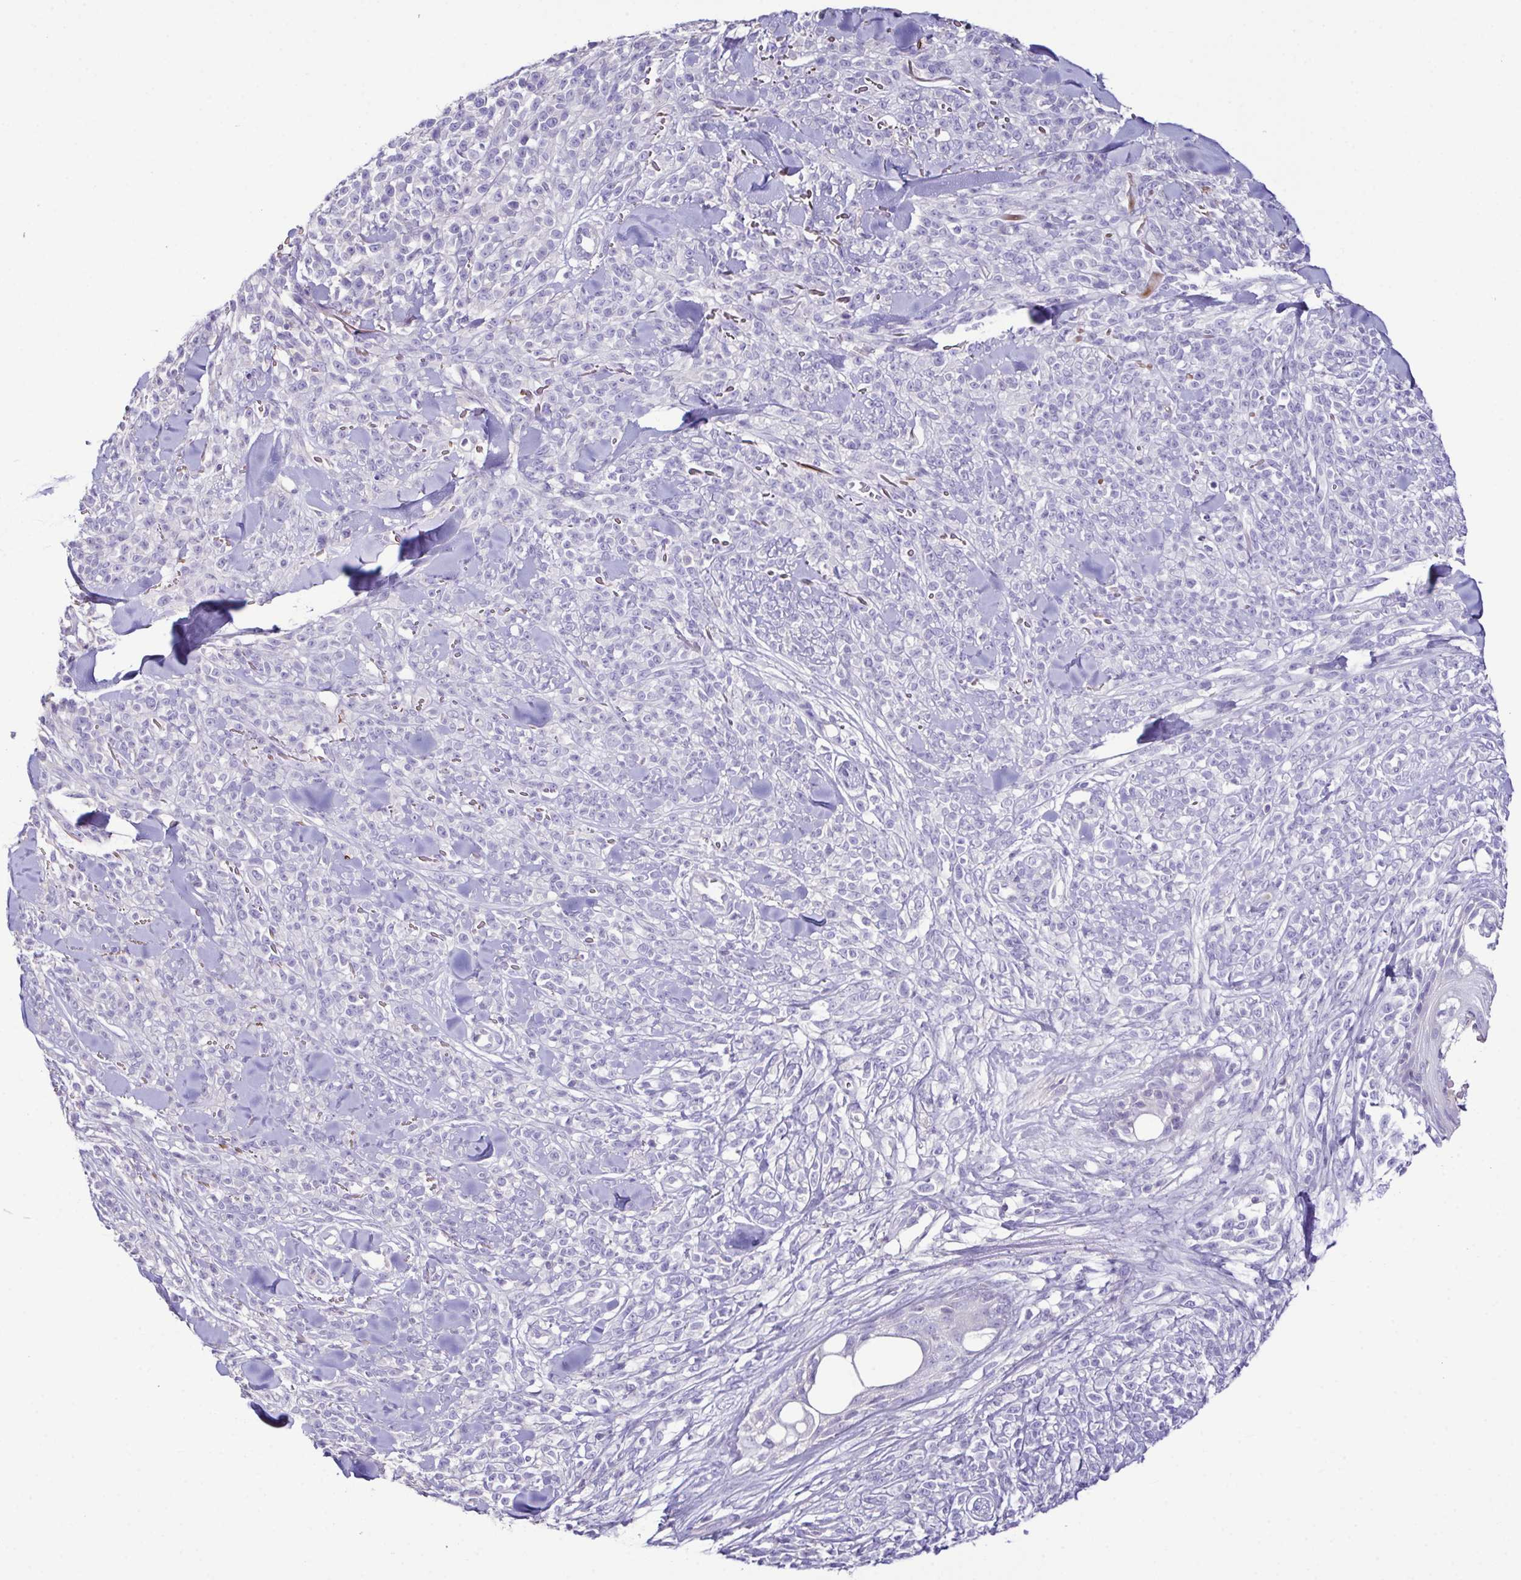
{"staining": {"intensity": "negative", "quantity": "none", "location": "none"}, "tissue": "melanoma", "cell_type": "Tumor cells", "image_type": "cancer", "snomed": [{"axis": "morphology", "description": "Malignant melanoma, NOS"}, {"axis": "topography", "description": "Skin"}, {"axis": "topography", "description": "Skin of trunk"}], "caption": "High magnification brightfield microscopy of melanoma stained with DAB (3,3'-diaminobenzidine) (brown) and counterstained with hematoxylin (blue): tumor cells show no significant staining.", "gene": "MARCO", "patient": {"sex": "male", "age": 74}}